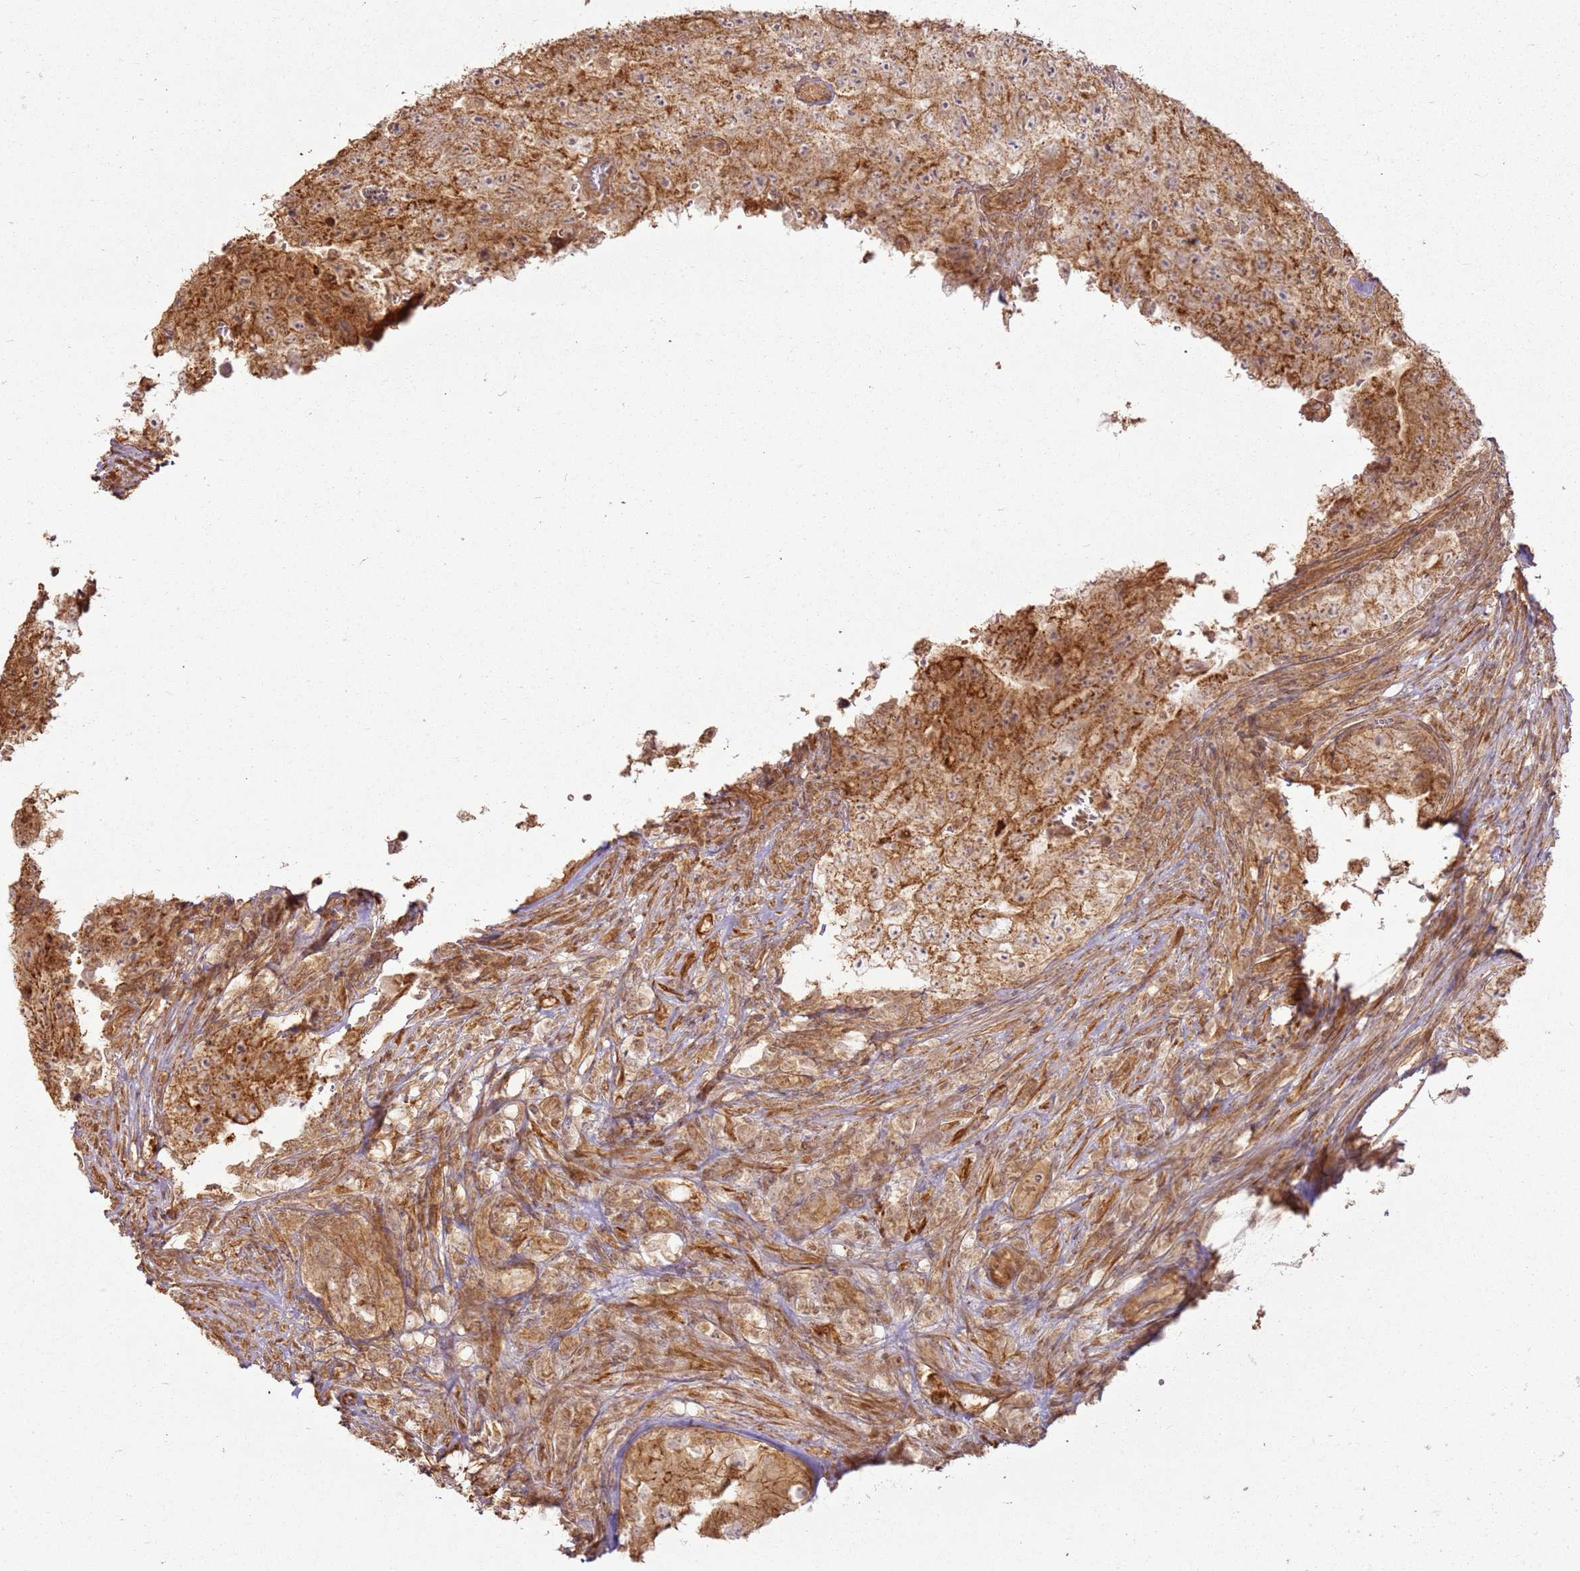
{"staining": {"intensity": "moderate", "quantity": ">75%", "location": "cytoplasmic/membranous"}, "tissue": "testis cancer", "cell_type": "Tumor cells", "image_type": "cancer", "snomed": [{"axis": "morphology", "description": "Carcinoma, Embryonal, NOS"}, {"axis": "topography", "description": "Testis"}], "caption": "Protein expression by immunohistochemistry demonstrates moderate cytoplasmic/membranous expression in approximately >75% of tumor cells in testis cancer (embryonal carcinoma).", "gene": "ZNF776", "patient": {"sex": "male", "age": 17}}